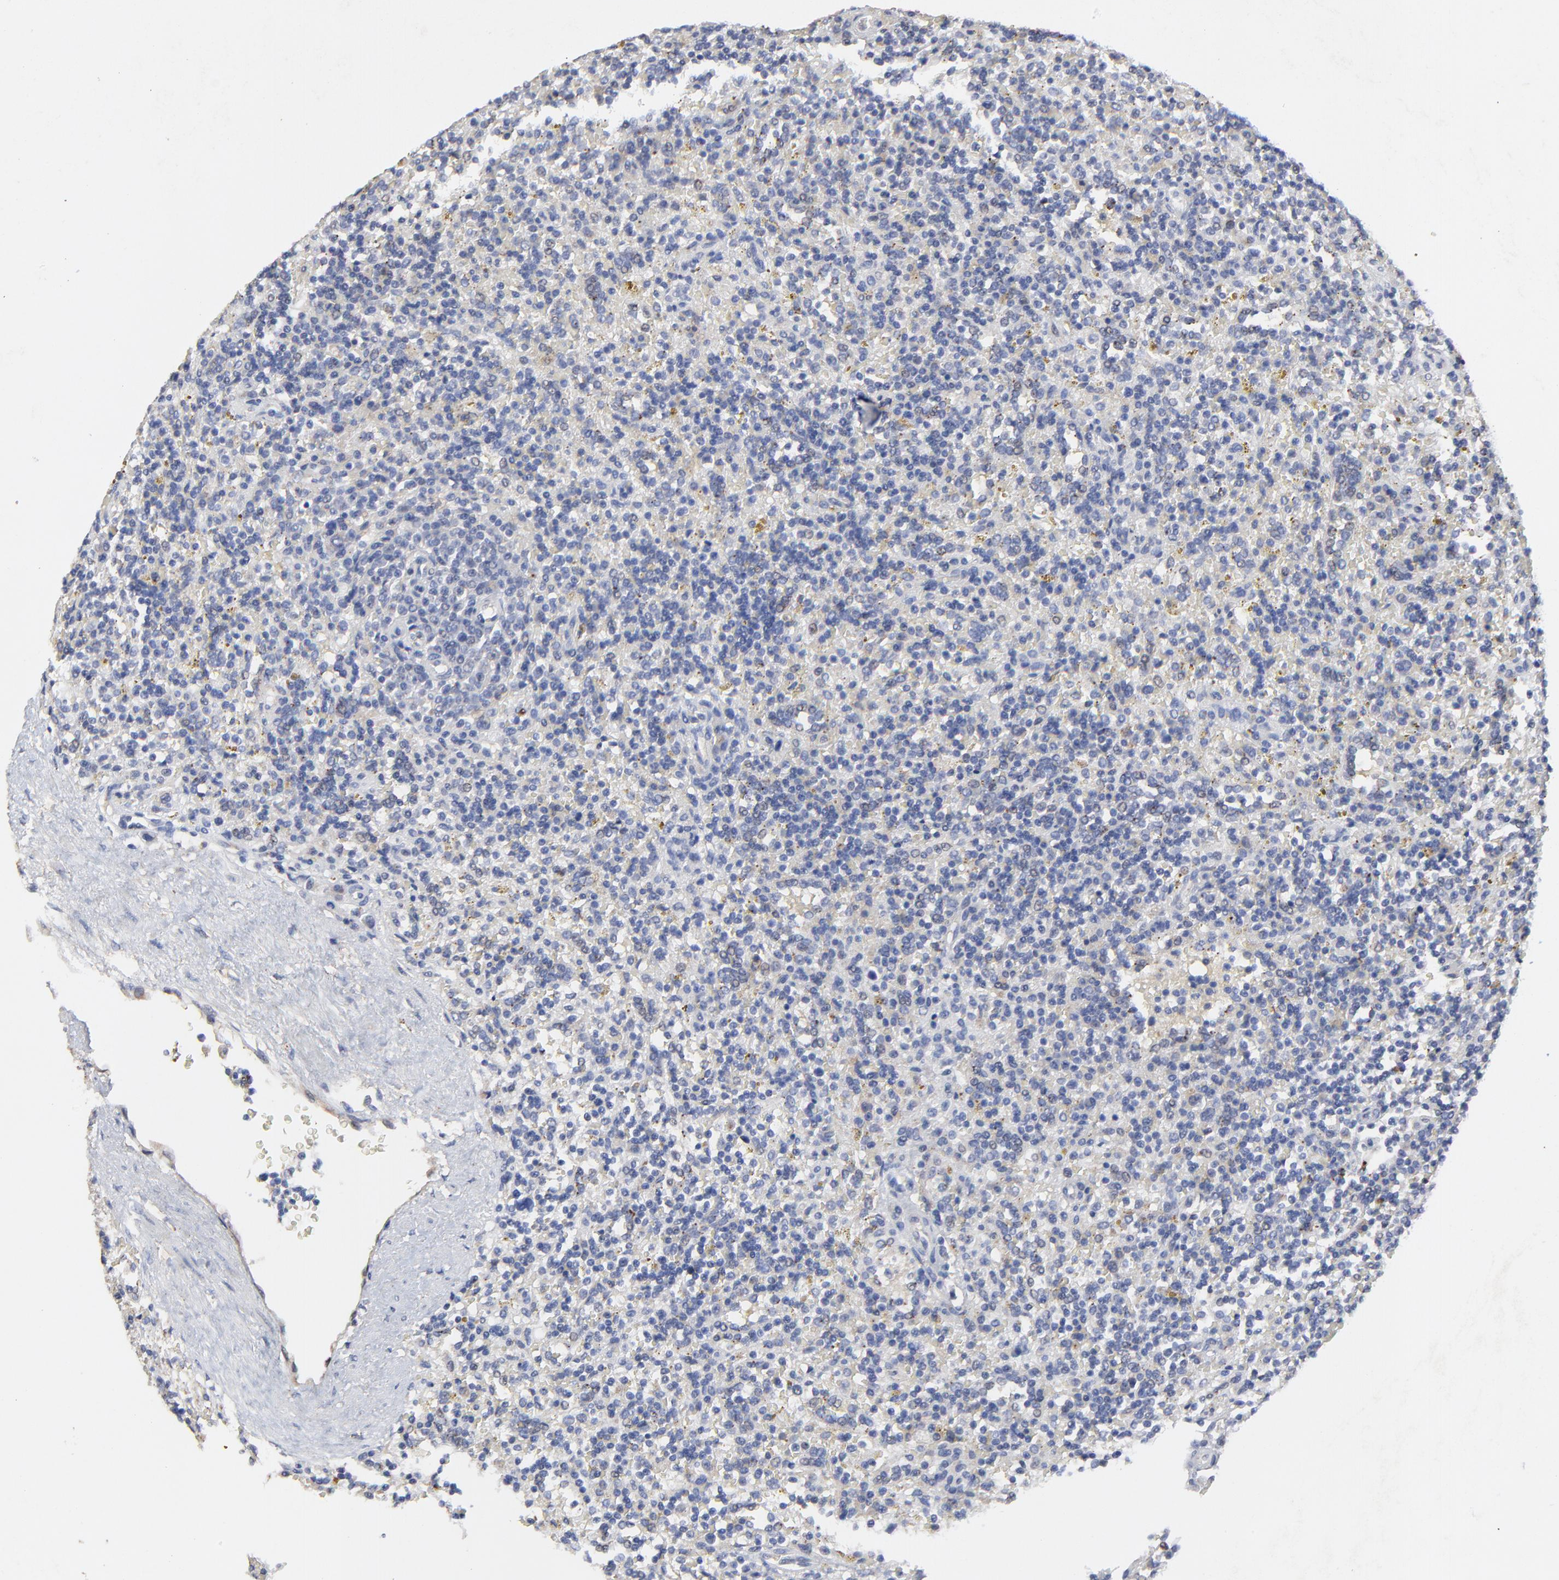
{"staining": {"intensity": "weak", "quantity": "<25%", "location": "cytoplasmic/membranous"}, "tissue": "lymphoma", "cell_type": "Tumor cells", "image_type": "cancer", "snomed": [{"axis": "morphology", "description": "Malignant lymphoma, non-Hodgkin's type, Low grade"}, {"axis": "topography", "description": "Spleen"}], "caption": "This is an immunohistochemistry micrograph of human low-grade malignant lymphoma, non-Hodgkin's type. There is no expression in tumor cells.", "gene": "LGALS3", "patient": {"sex": "male", "age": 67}}